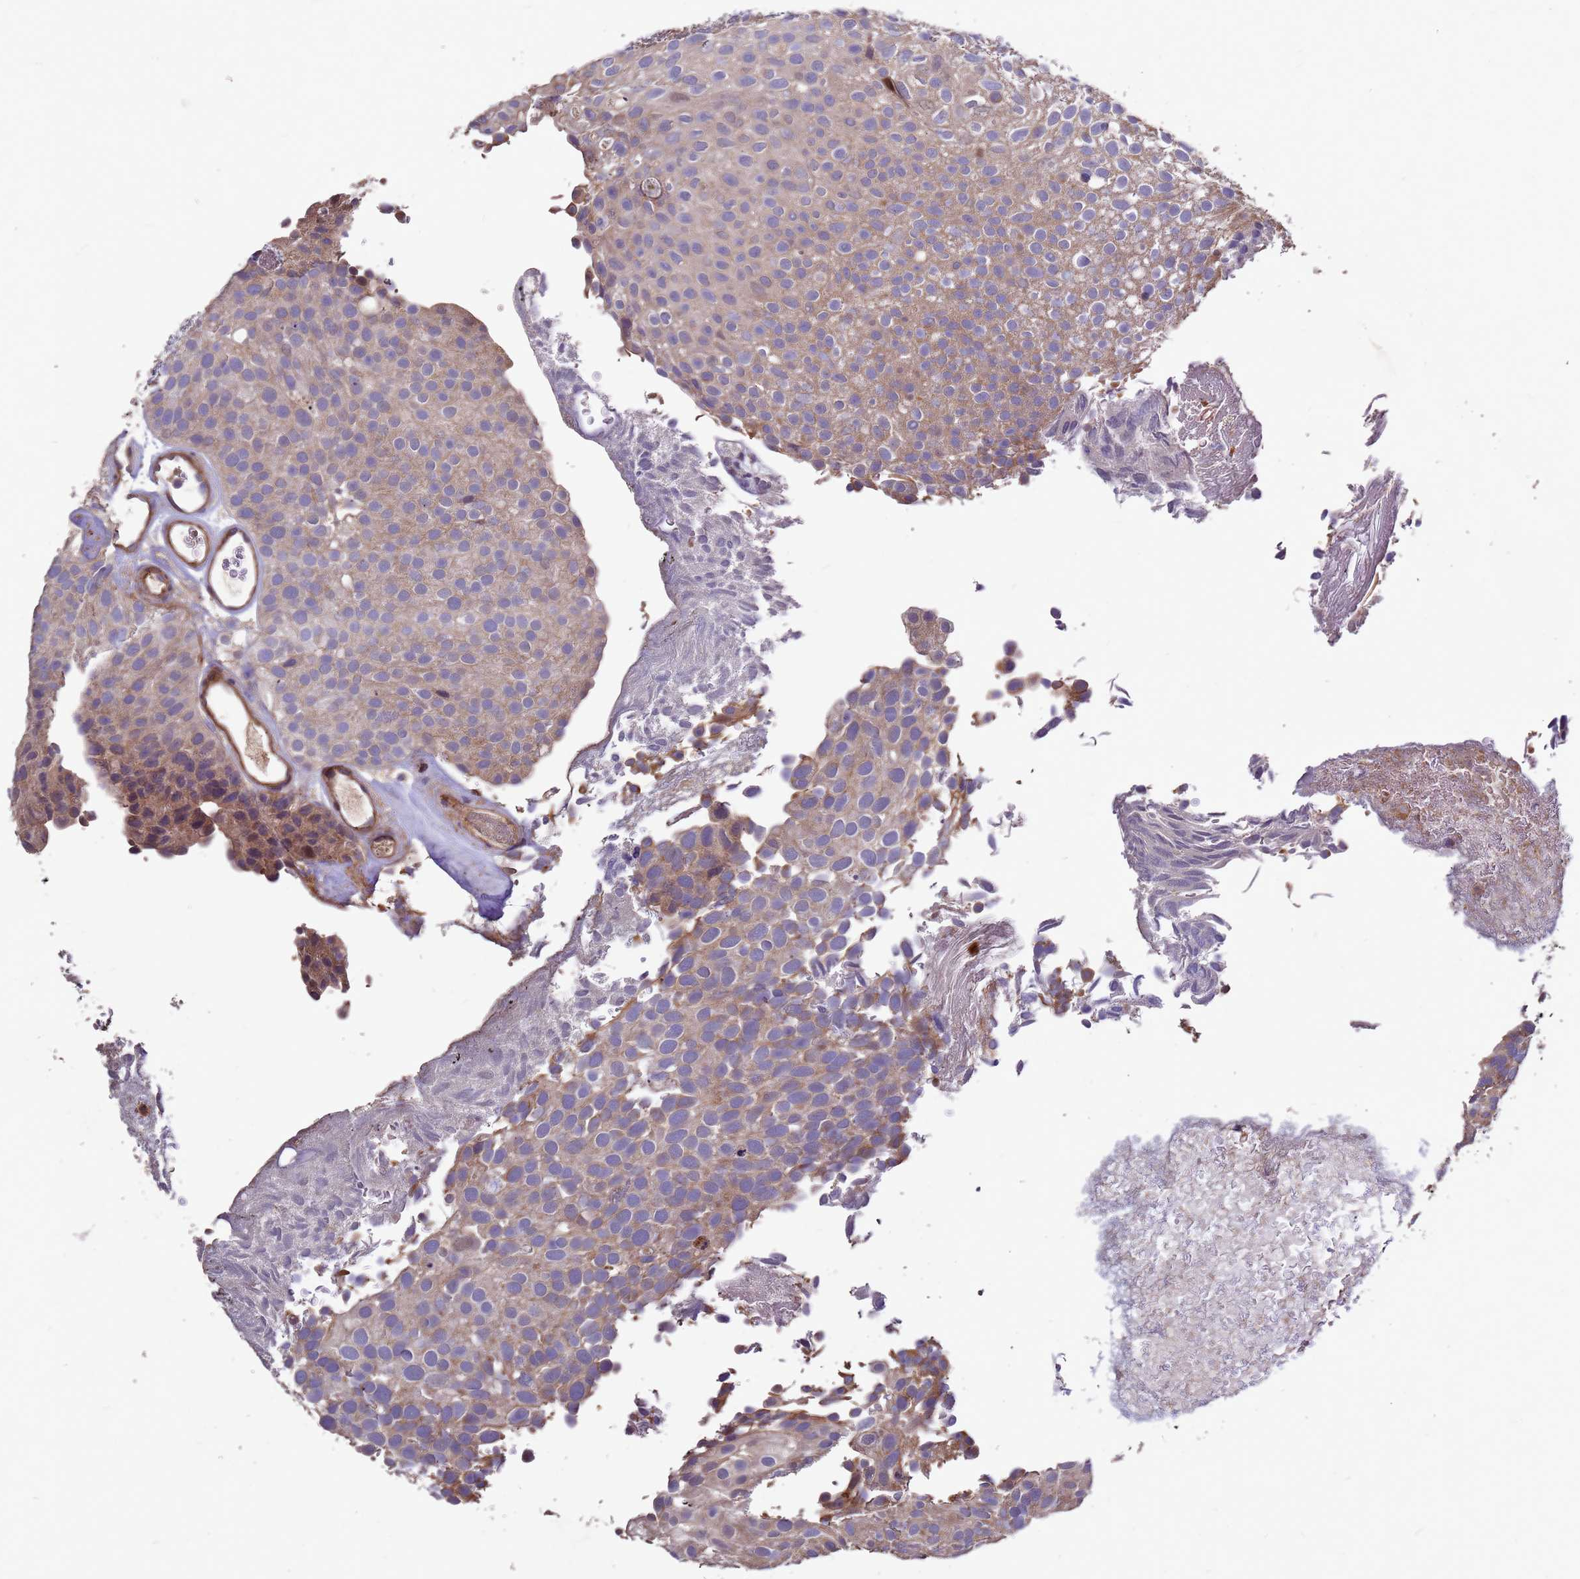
{"staining": {"intensity": "moderate", "quantity": ">75%", "location": "cytoplasmic/membranous"}, "tissue": "urothelial cancer", "cell_type": "Tumor cells", "image_type": "cancer", "snomed": [{"axis": "morphology", "description": "Urothelial carcinoma, Low grade"}, {"axis": "topography", "description": "Urinary bladder"}], "caption": "The histopathology image shows a brown stain indicating the presence of a protein in the cytoplasmic/membranous of tumor cells in urothelial carcinoma (low-grade). Nuclei are stained in blue.", "gene": "RSPRY1", "patient": {"sex": "male", "age": 78}}